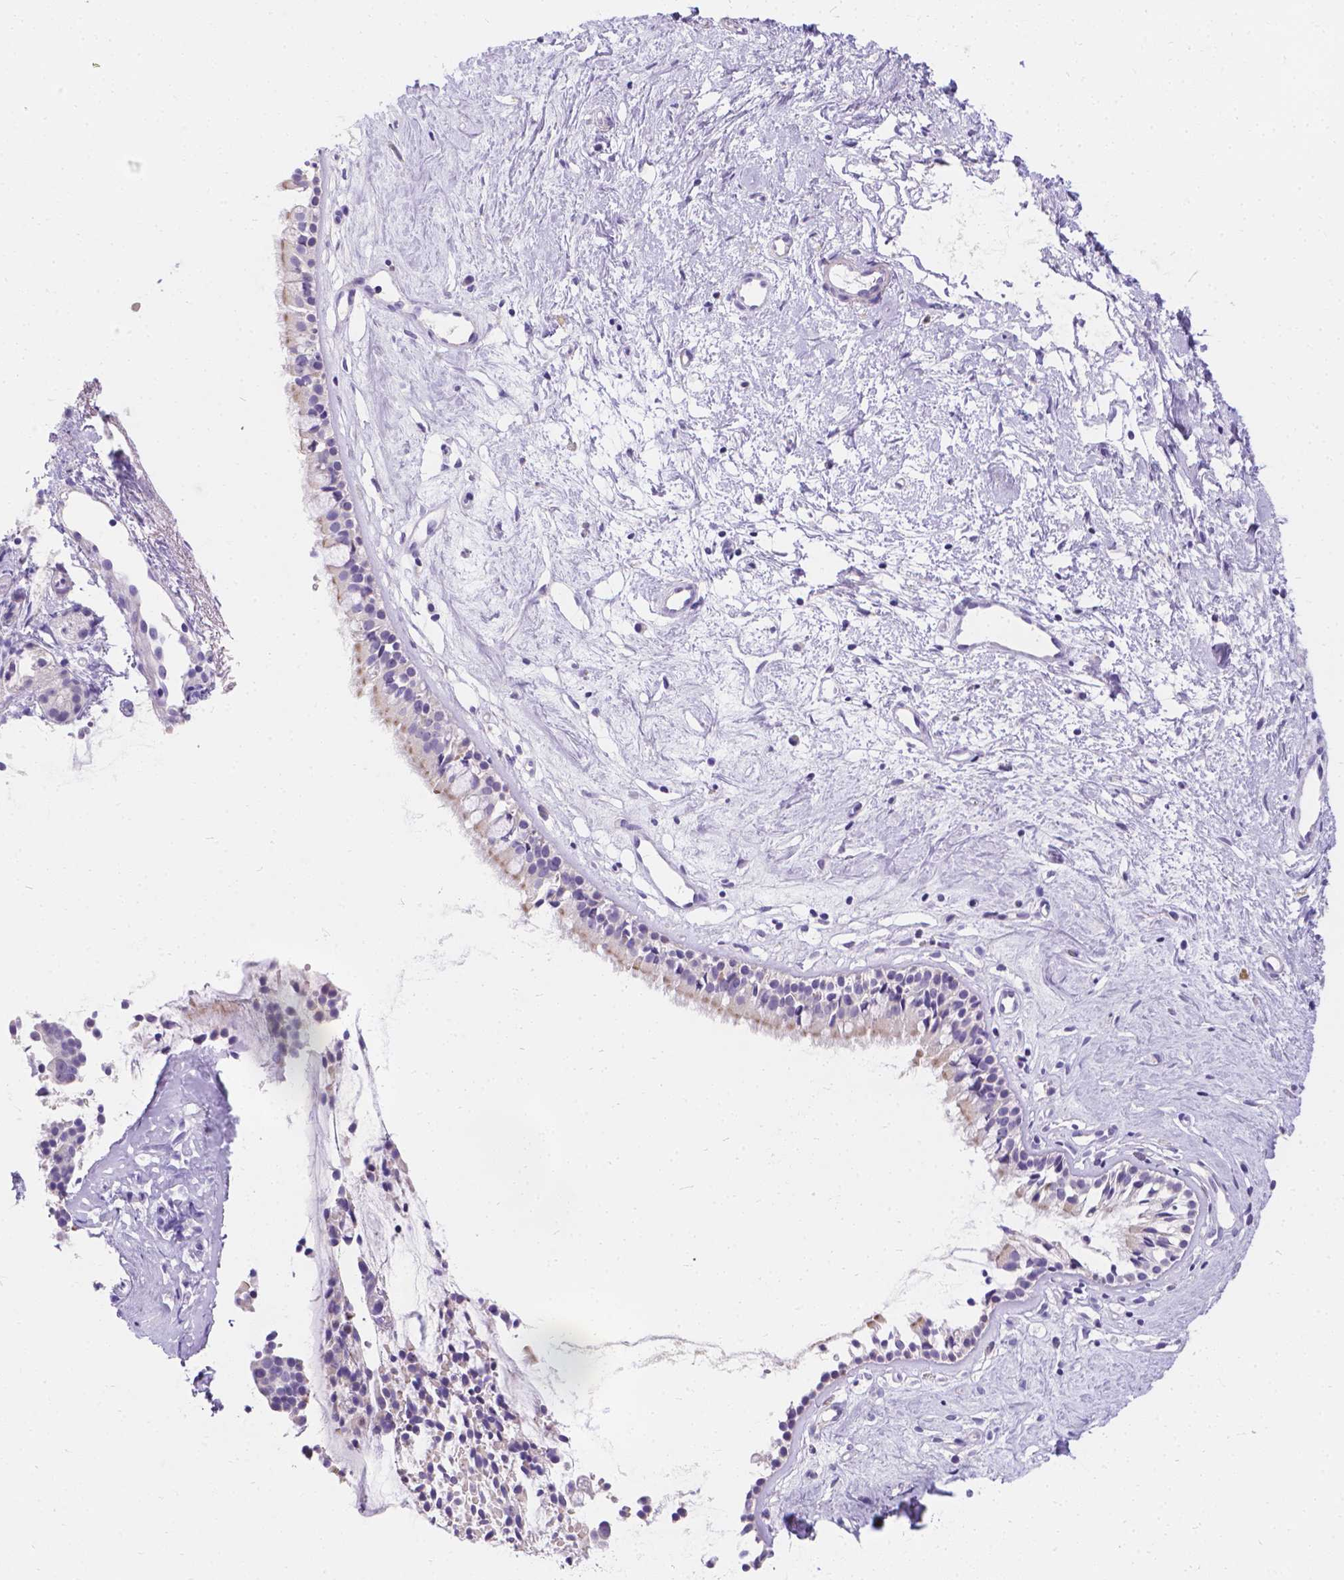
{"staining": {"intensity": "negative", "quantity": "none", "location": "none"}, "tissue": "nasopharynx", "cell_type": "Respiratory epithelial cells", "image_type": "normal", "snomed": [{"axis": "morphology", "description": "Normal tissue, NOS"}, {"axis": "topography", "description": "Nasopharynx"}], "caption": "High power microscopy micrograph of an IHC photomicrograph of benign nasopharynx, revealing no significant positivity in respiratory epithelial cells.", "gene": "GNRHR", "patient": {"sex": "female", "age": 52}}